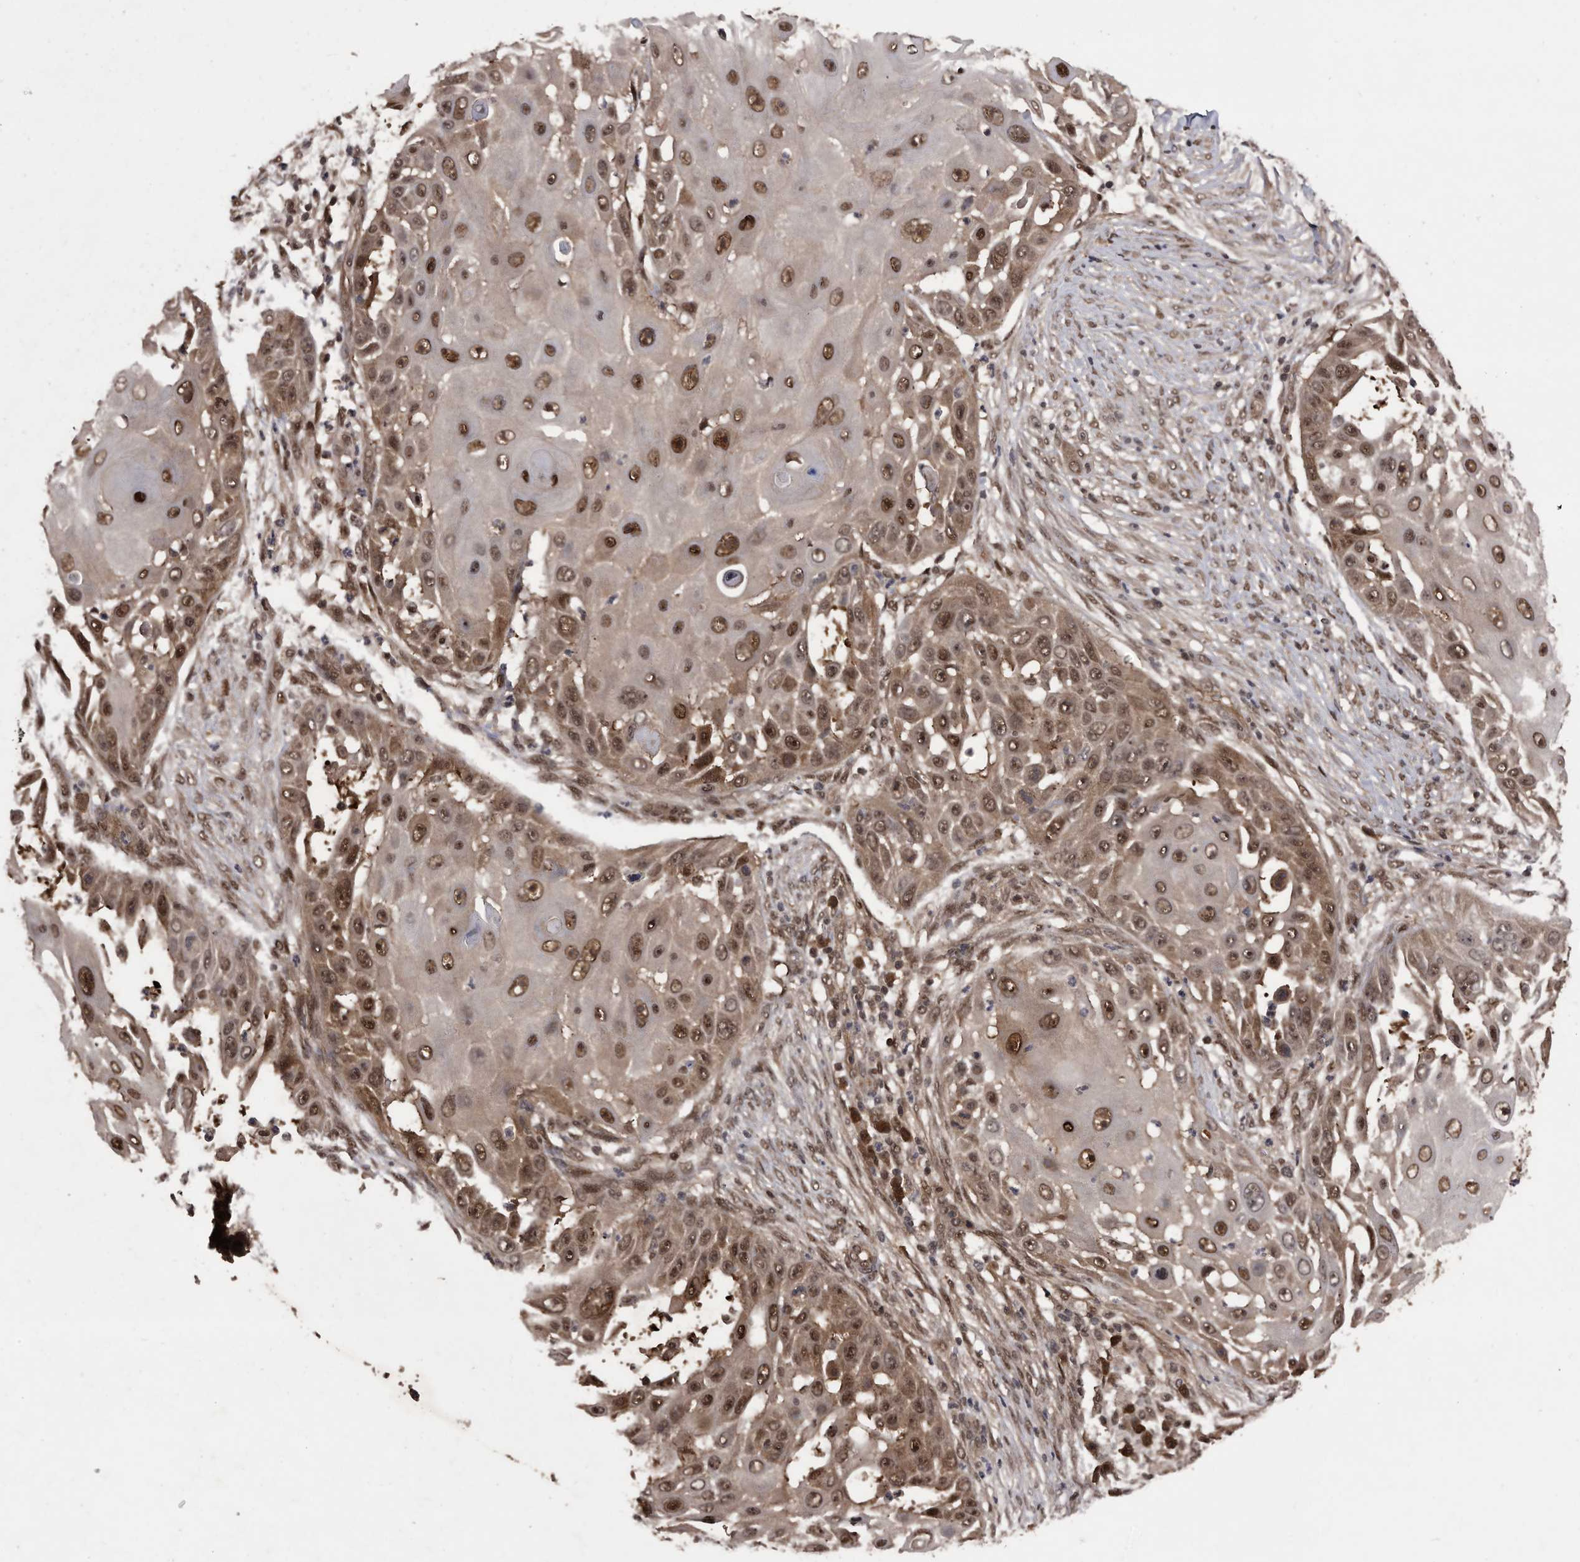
{"staining": {"intensity": "moderate", "quantity": ">75%", "location": "cytoplasmic/membranous,nuclear"}, "tissue": "skin cancer", "cell_type": "Tumor cells", "image_type": "cancer", "snomed": [{"axis": "morphology", "description": "Squamous cell carcinoma, NOS"}, {"axis": "topography", "description": "Skin"}], "caption": "Human skin cancer (squamous cell carcinoma) stained with a protein marker shows moderate staining in tumor cells.", "gene": "RAD23B", "patient": {"sex": "female", "age": 44}}